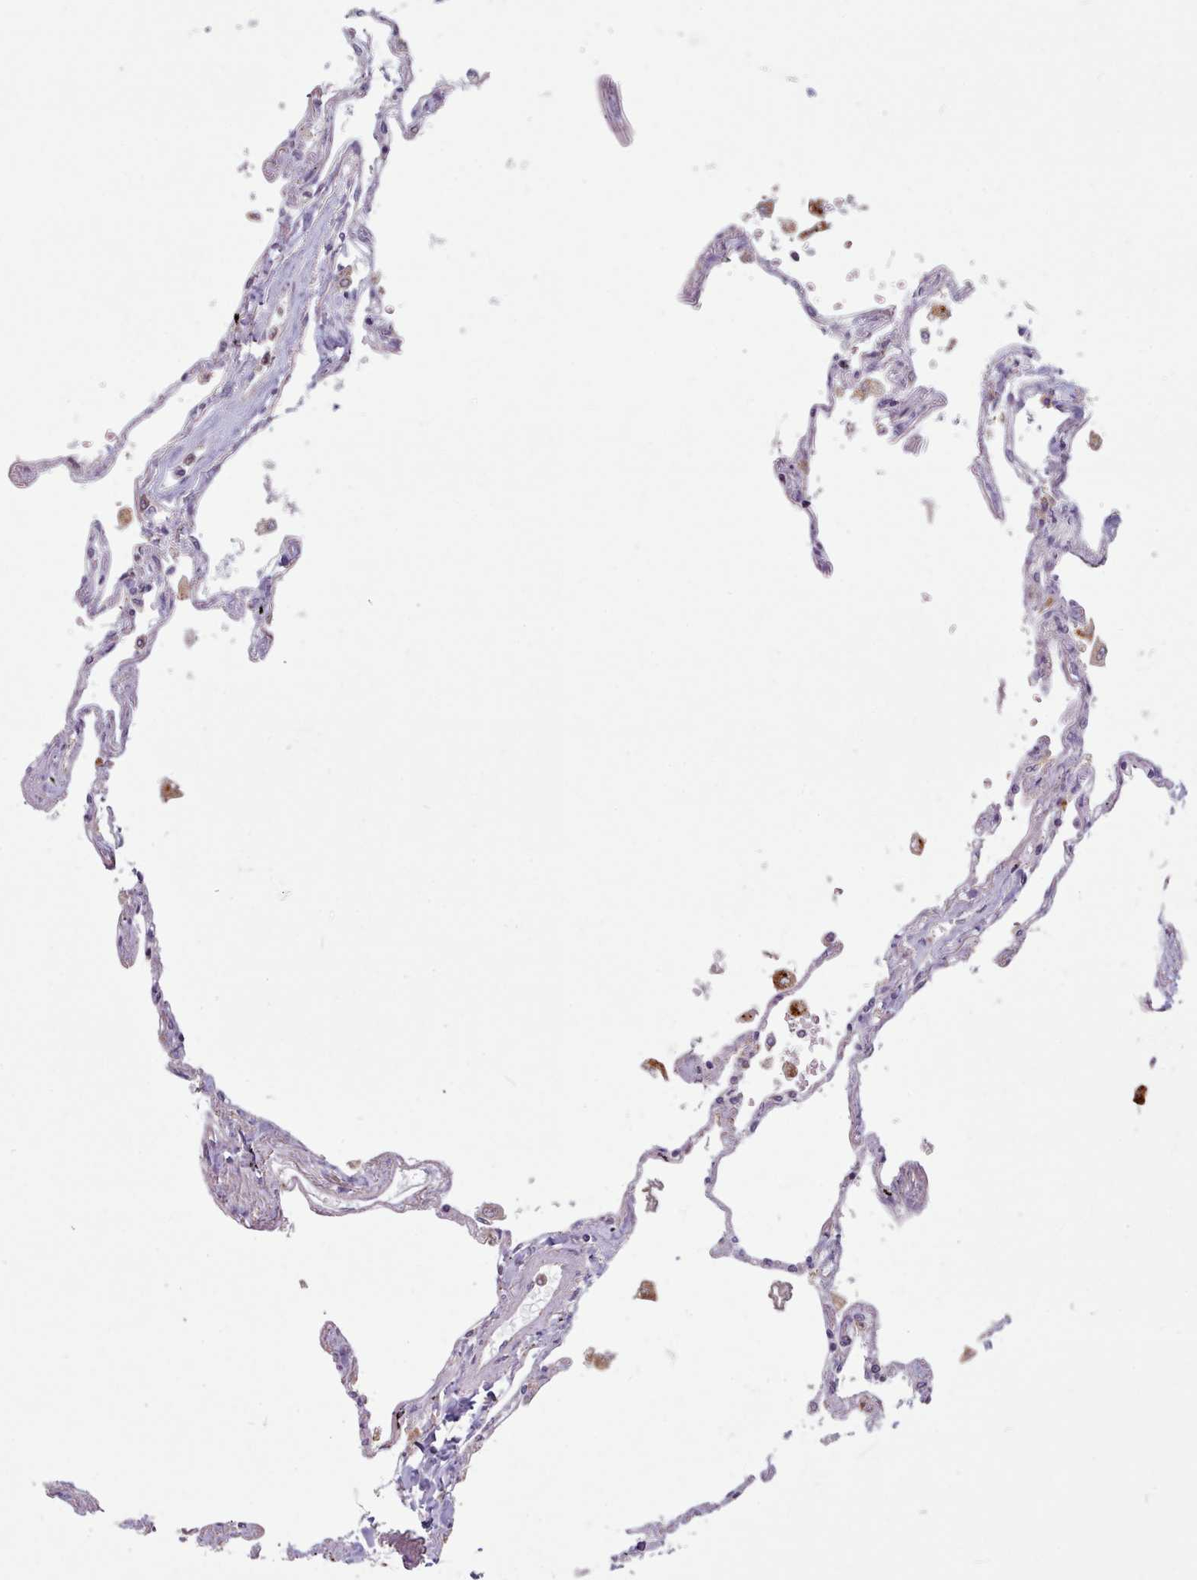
{"staining": {"intensity": "moderate", "quantity": "<25%", "location": "cytoplasmic/membranous"}, "tissue": "lung", "cell_type": "Alveolar cells", "image_type": "normal", "snomed": [{"axis": "morphology", "description": "Normal tissue, NOS"}, {"axis": "topography", "description": "Lung"}], "caption": "DAB (3,3'-diaminobenzidine) immunohistochemical staining of normal lung demonstrates moderate cytoplasmic/membranous protein staining in approximately <25% of alveolar cells.", "gene": "CRYBG1", "patient": {"sex": "female", "age": 67}}